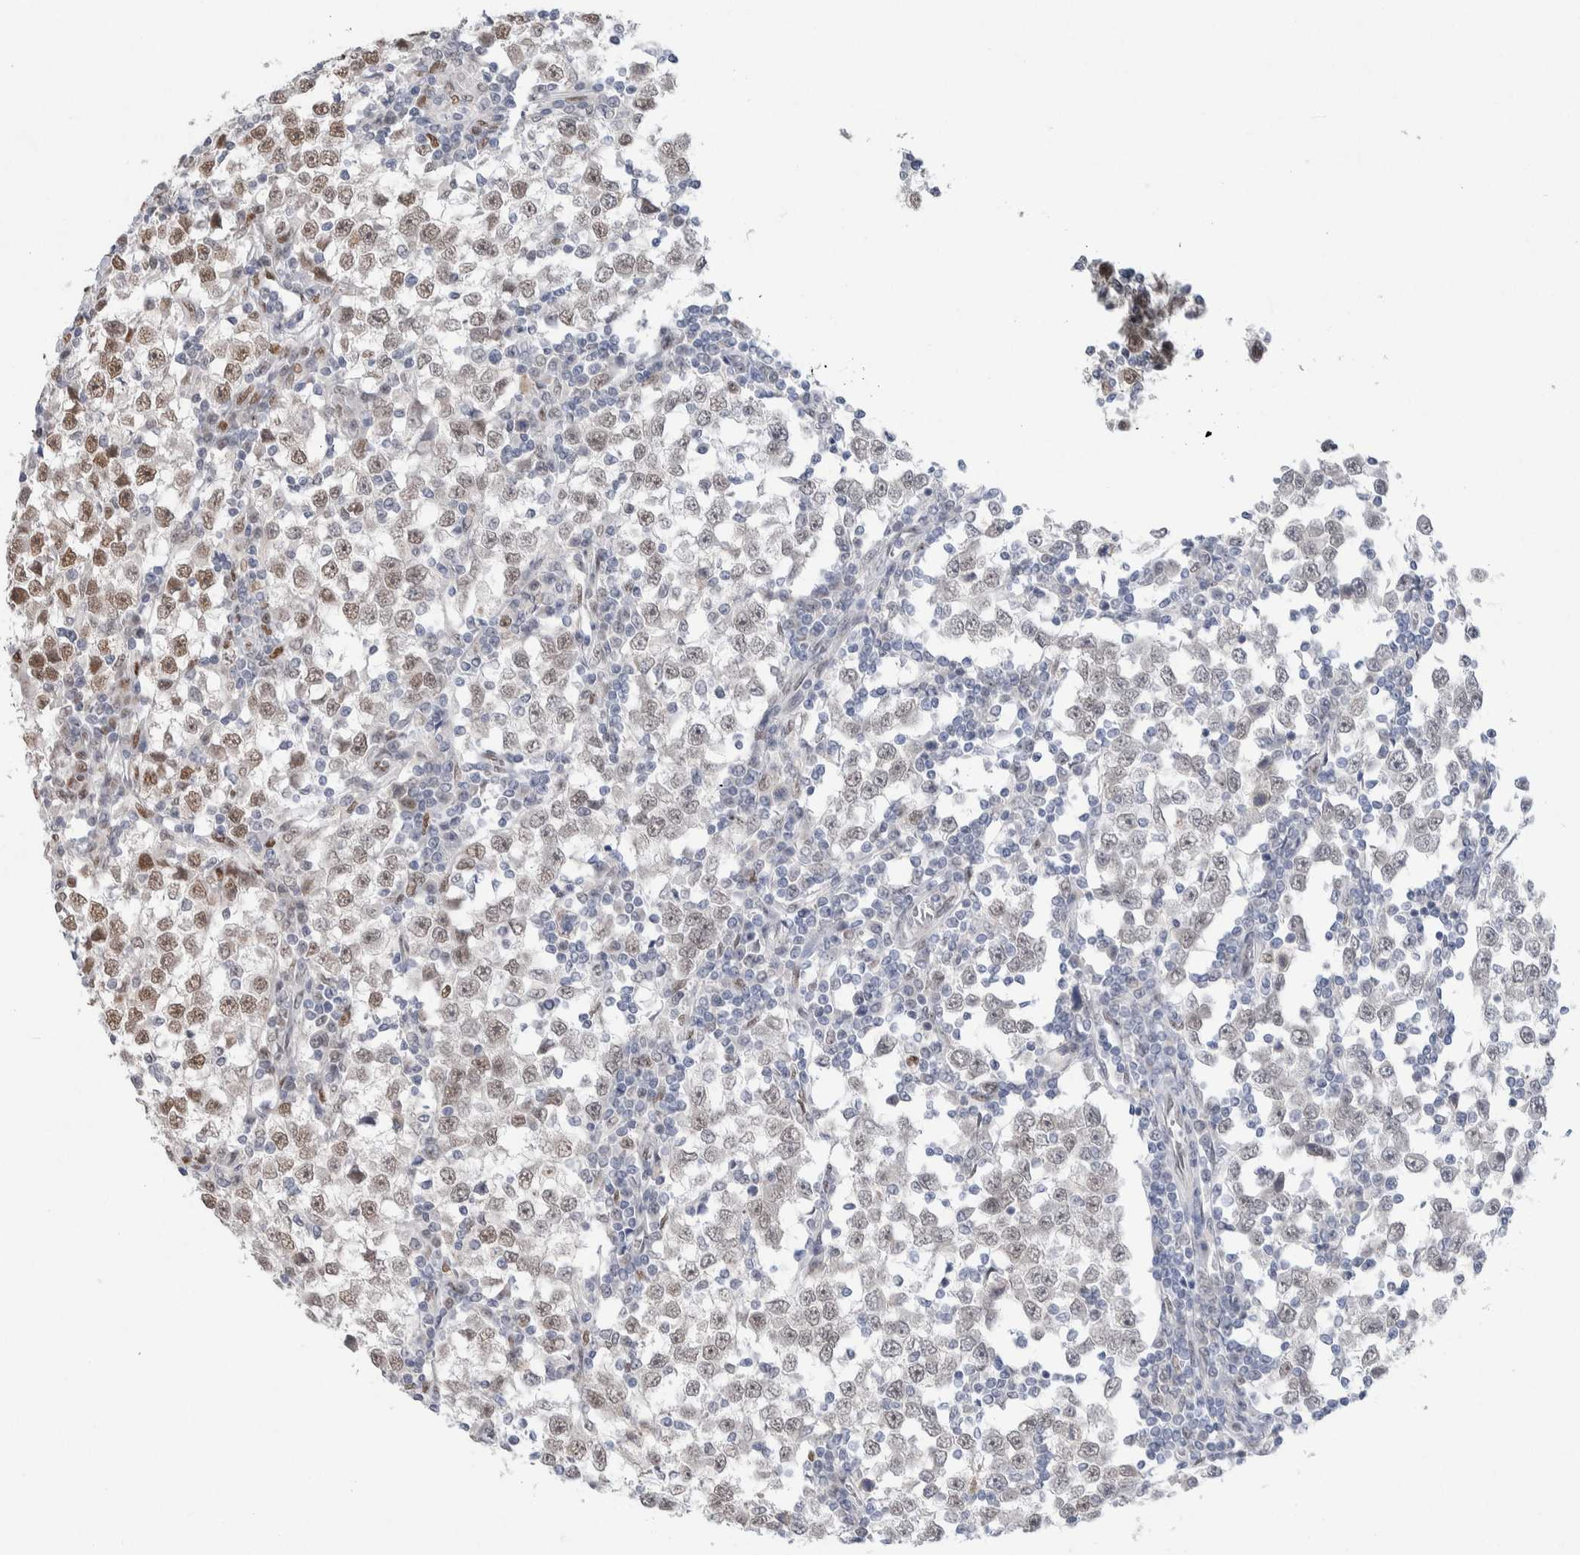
{"staining": {"intensity": "weak", "quantity": "25%-75%", "location": "nuclear"}, "tissue": "testis cancer", "cell_type": "Tumor cells", "image_type": "cancer", "snomed": [{"axis": "morphology", "description": "Seminoma, NOS"}, {"axis": "topography", "description": "Testis"}], "caption": "DAB immunohistochemical staining of testis cancer (seminoma) exhibits weak nuclear protein staining in approximately 25%-75% of tumor cells.", "gene": "PRMT1", "patient": {"sex": "male", "age": 65}}